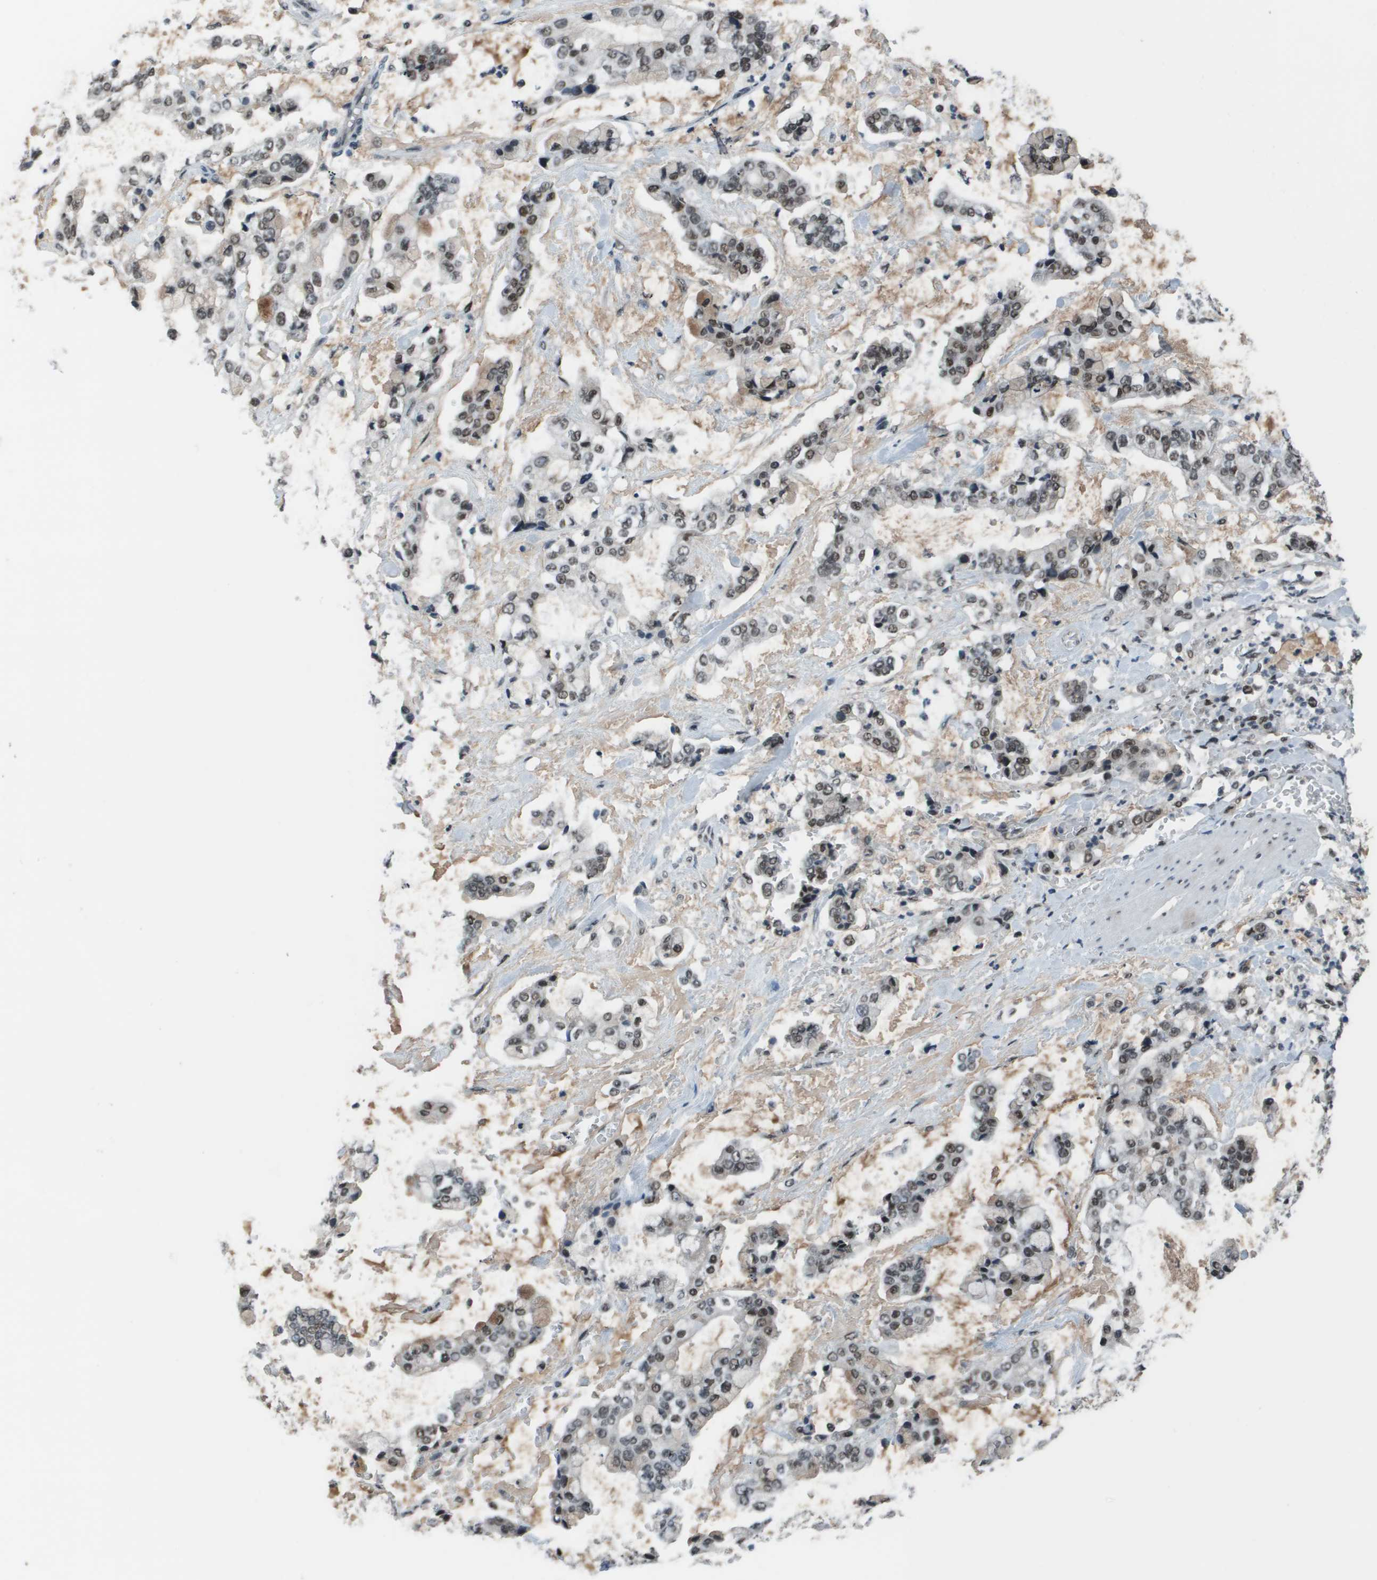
{"staining": {"intensity": "moderate", "quantity": "25%-75%", "location": "nuclear"}, "tissue": "stomach cancer", "cell_type": "Tumor cells", "image_type": "cancer", "snomed": [{"axis": "morphology", "description": "Normal tissue, NOS"}, {"axis": "morphology", "description": "Adenocarcinoma, NOS"}, {"axis": "topography", "description": "Stomach, upper"}, {"axis": "topography", "description": "Stomach"}], "caption": "This is a photomicrograph of immunohistochemistry (IHC) staining of adenocarcinoma (stomach), which shows moderate positivity in the nuclear of tumor cells.", "gene": "THRAP3", "patient": {"sex": "male", "age": 76}}